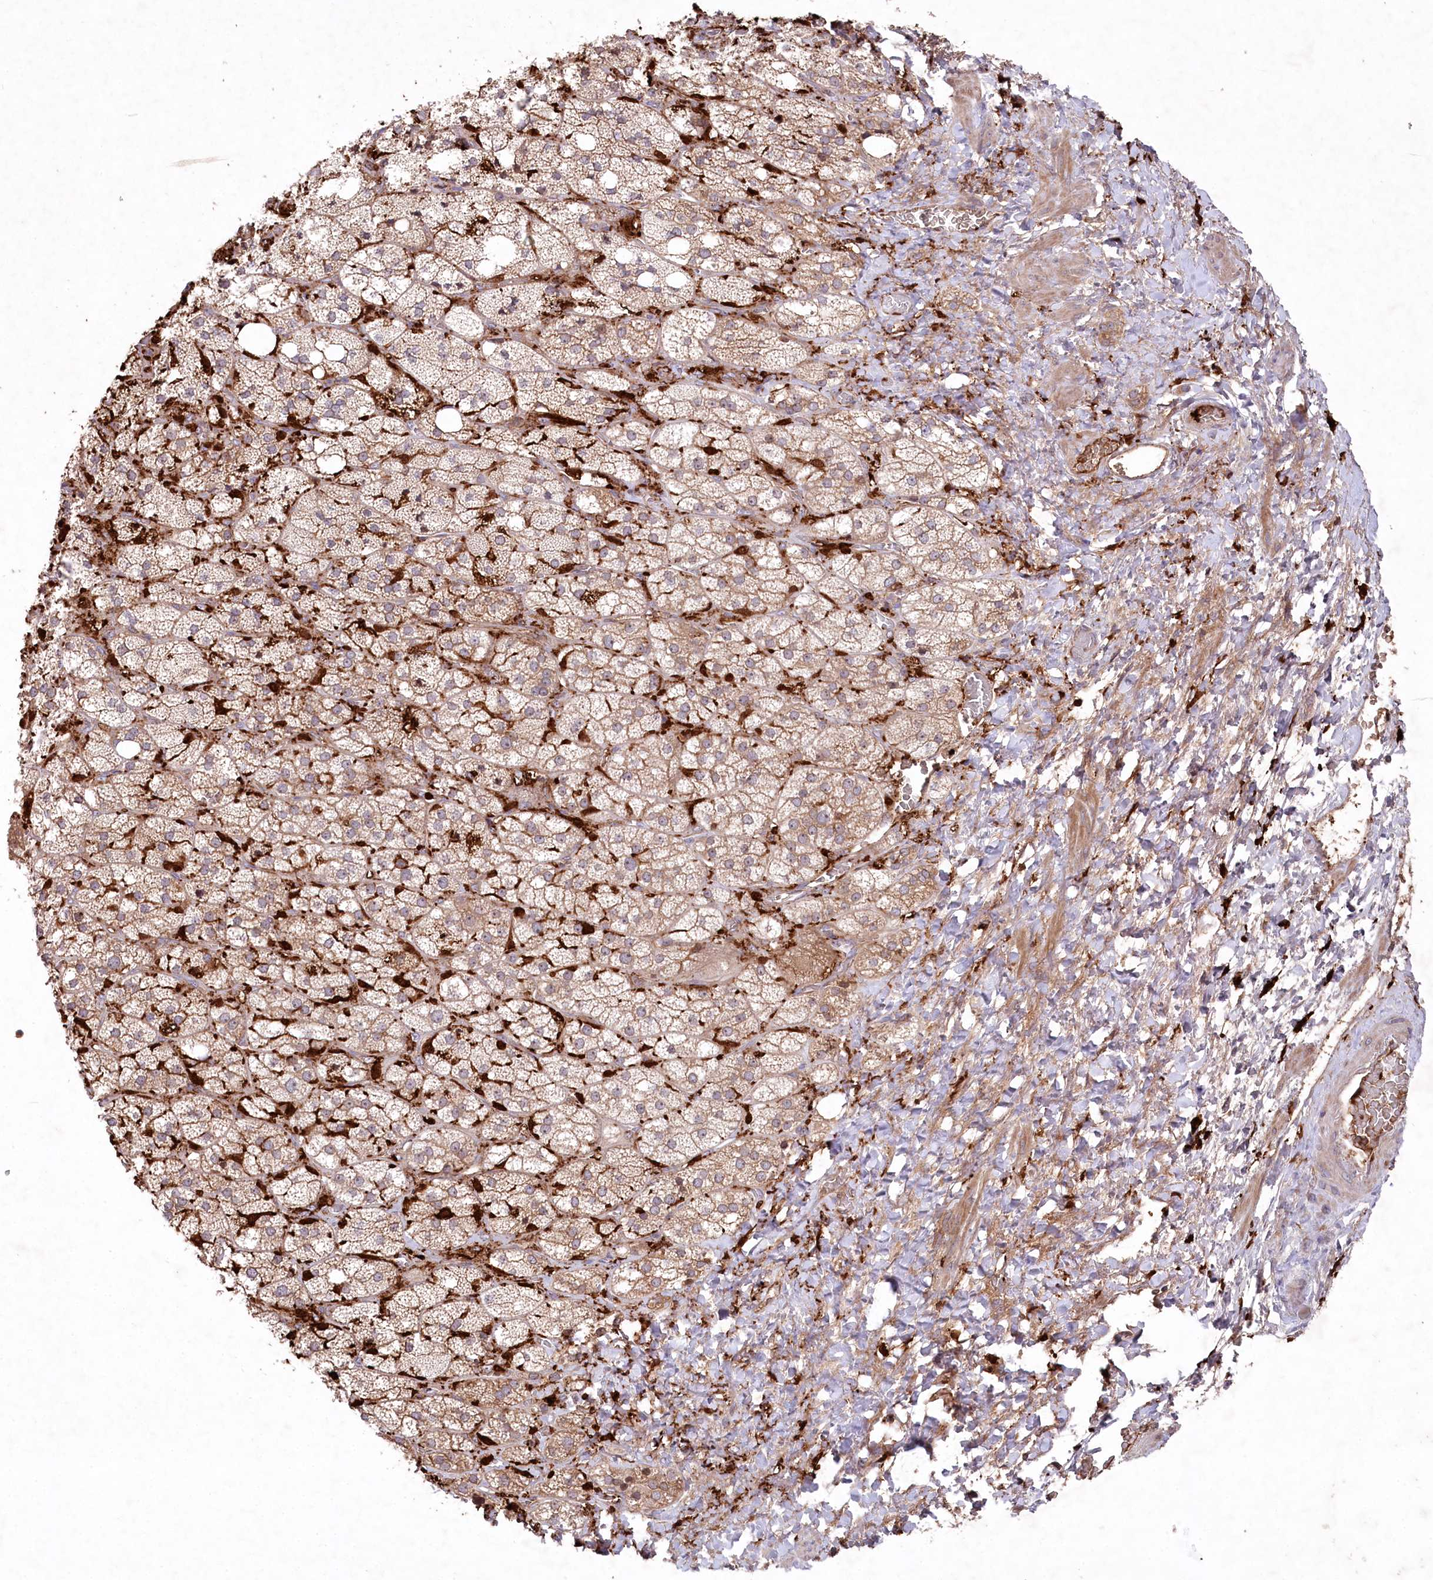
{"staining": {"intensity": "moderate", "quantity": ">75%", "location": "cytoplasmic/membranous"}, "tissue": "adrenal gland", "cell_type": "Glandular cells", "image_type": "normal", "snomed": [{"axis": "morphology", "description": "Normal tissue, NOS"}, {"axis": "topography", "description": "Adrenal gland"}], "caption": "The immunohistochemical stain shows moderate cytoplasmic/membranous expression in glandular cells of benign adrenal gland.", "gene": "PPP1R21", "patient": {"sex": "male", "age": 61}}